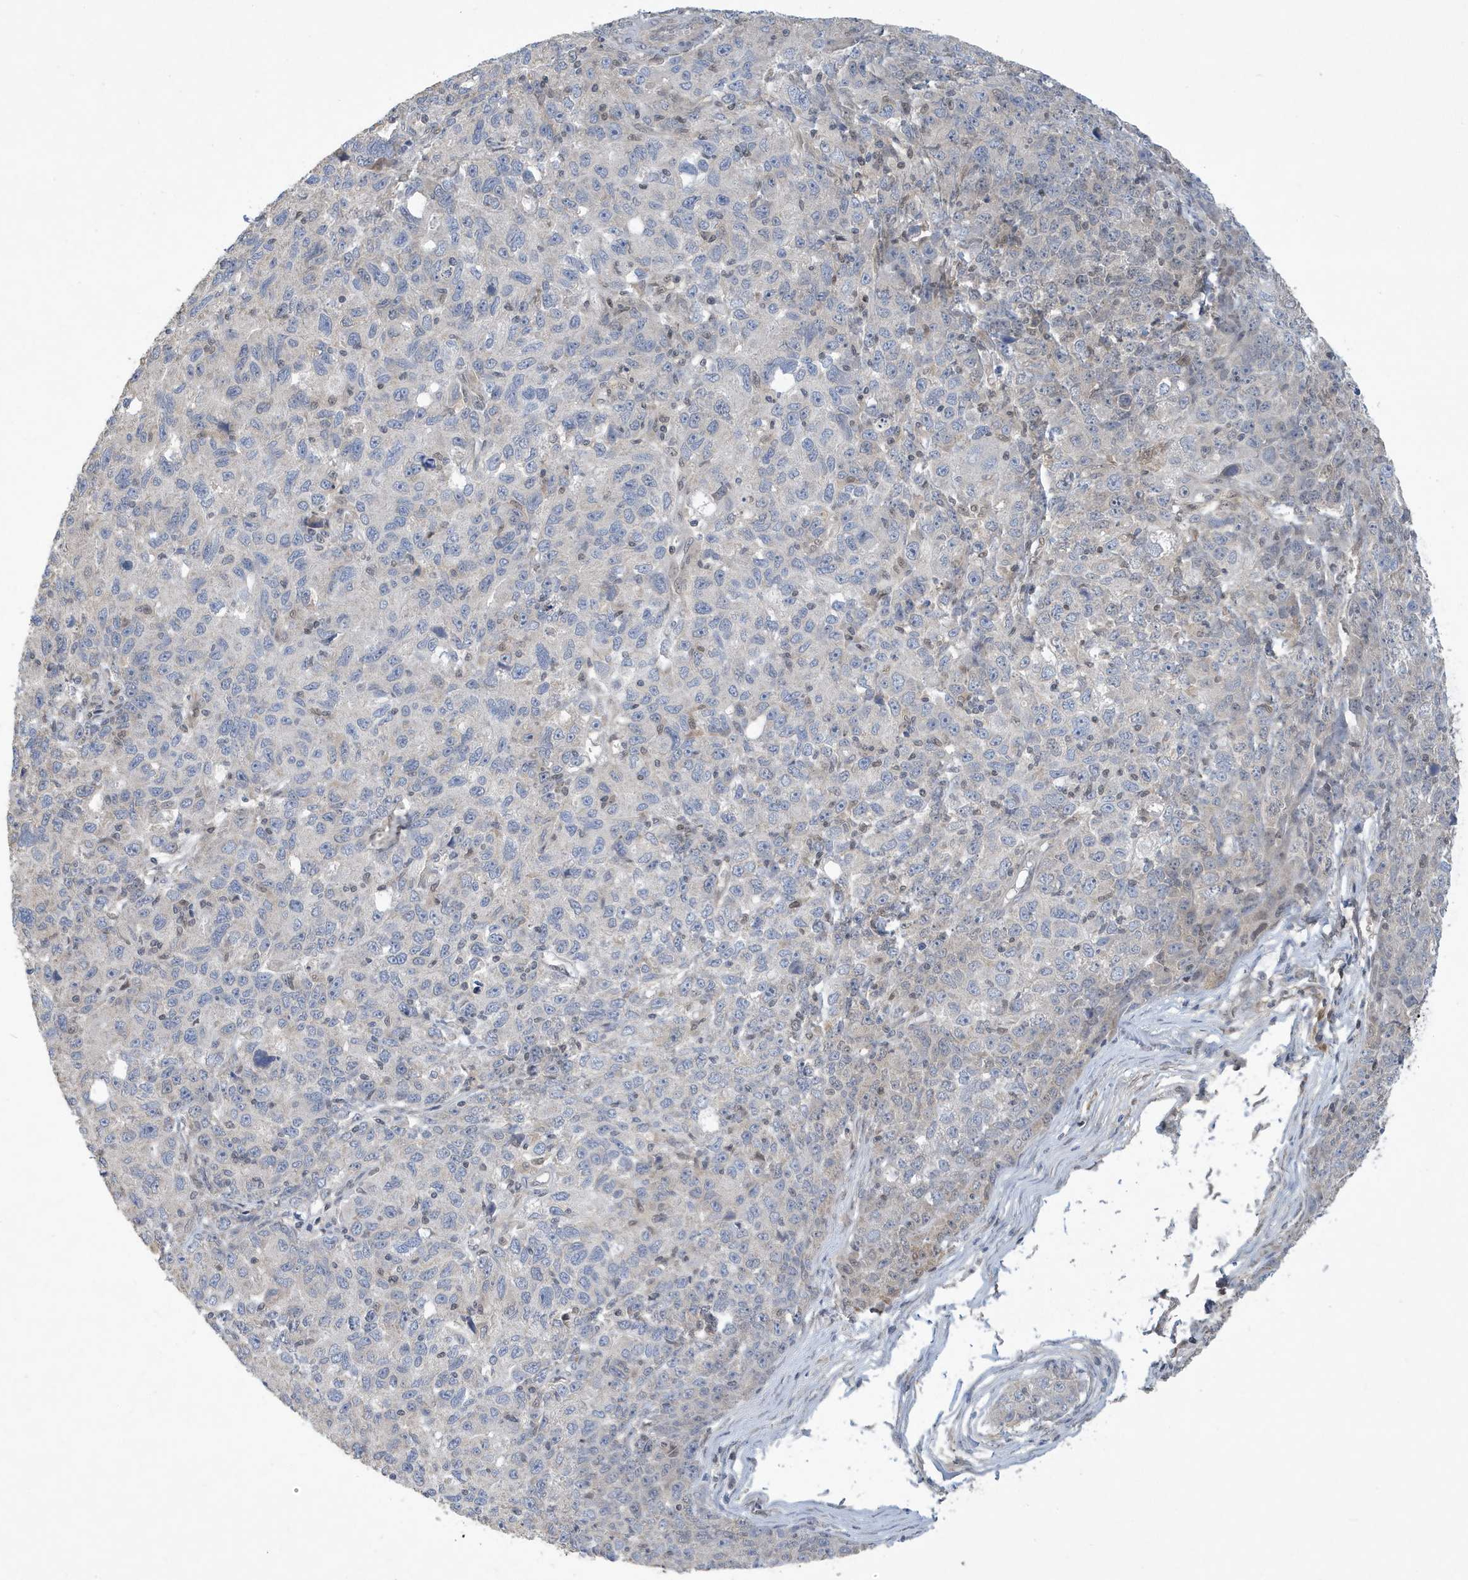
{"staining": {"intensity": "negative", "quantity": "none", "location": "none"}, "tissue": "ovarian cancer", "cell_type": "Tumor cells", "image_type": "cancer", "snomed": [{"axis": "morphology", "description": "Carcinoma, endometroid"}, {"axis": "topography", "description": "Ovary"}], "caption": "Immunohistochemistry (IHC) image of human ovarian cancer stained for a protein (brown), which demonstrates no expression in tumor cells.", "gene": "NCOA7", "patient": {"sex": "female", "age": 42}}